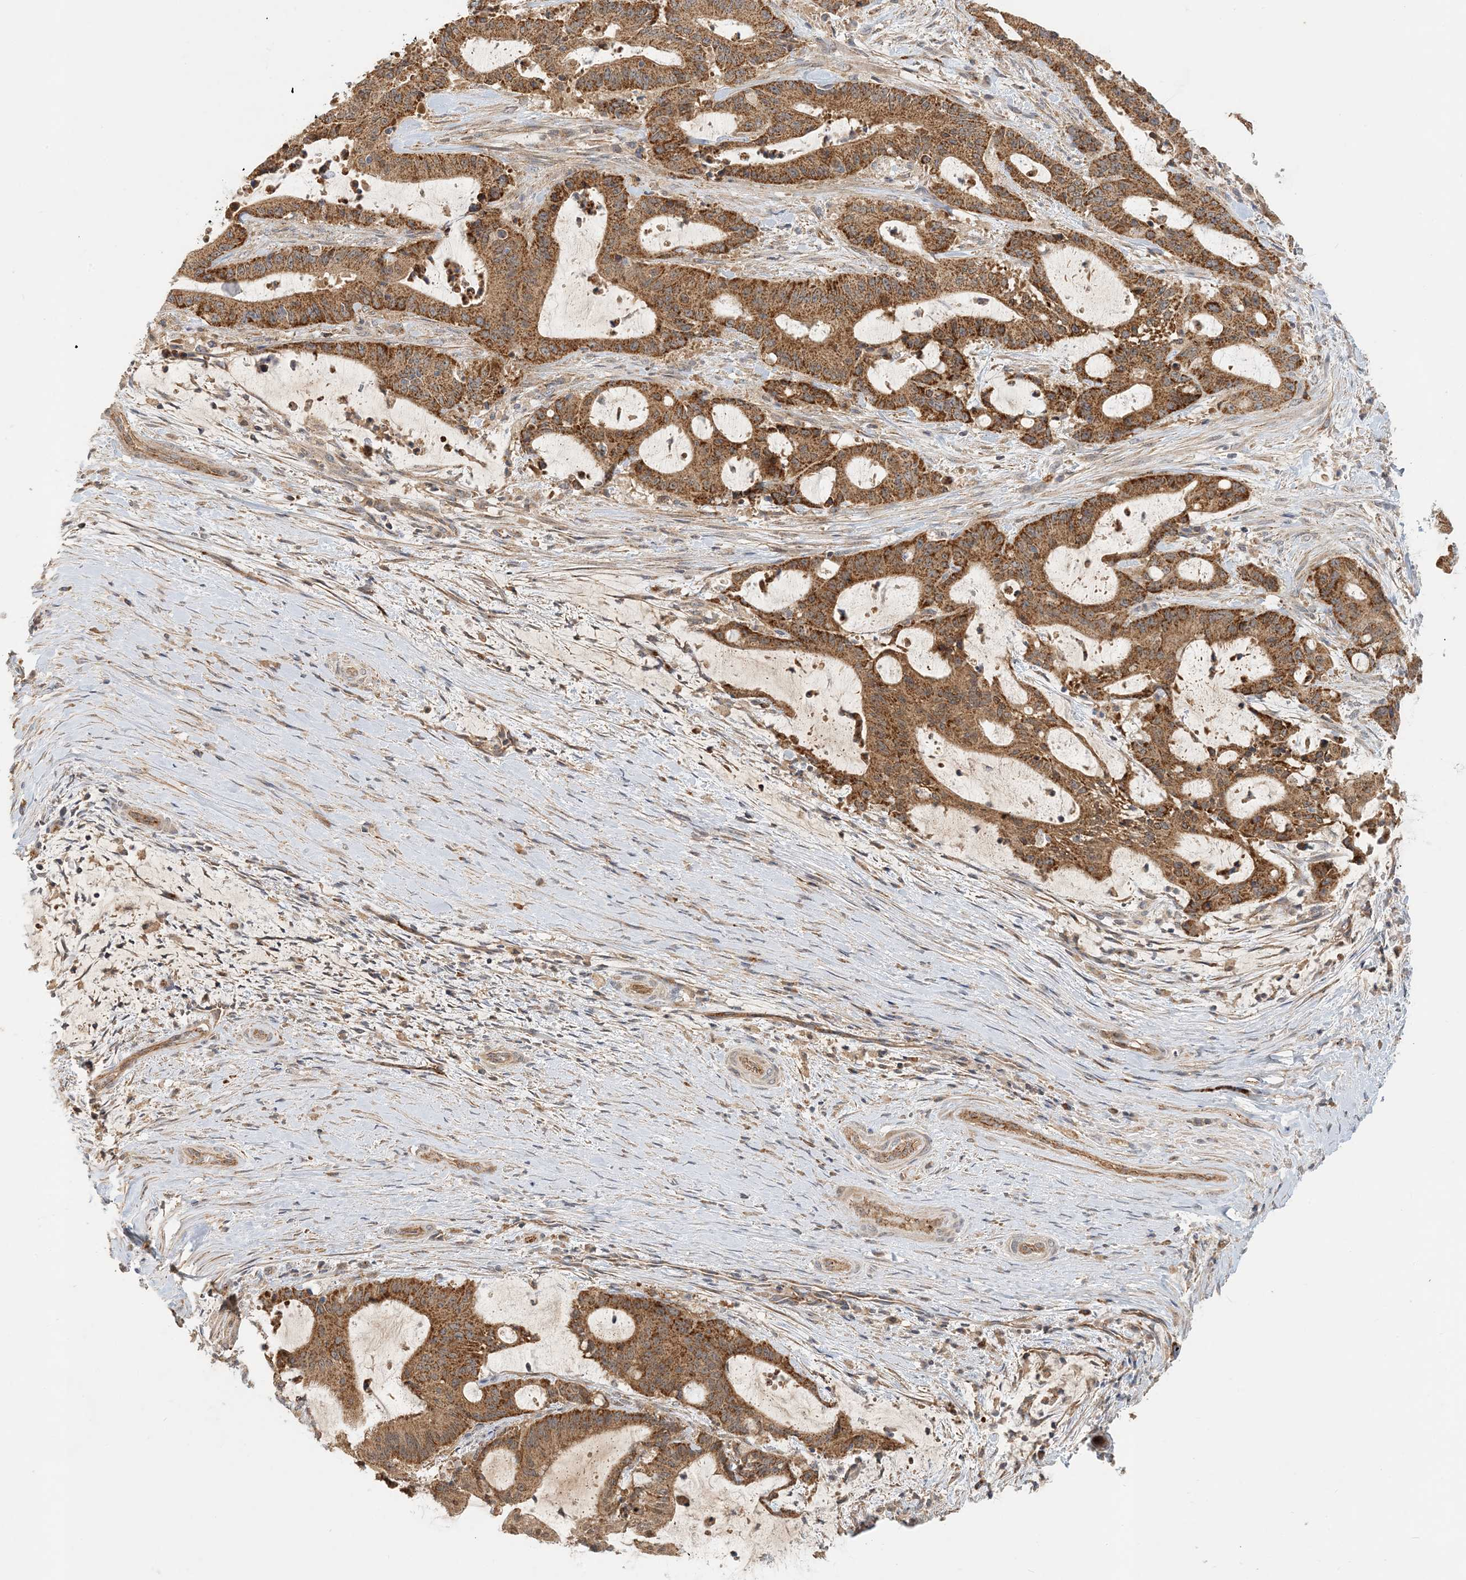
{"staining": {"intensity": "strong", "quantity": ">75%", "location": "cytoplasmic/membranous"}, "tissue": "liver cancer", "cell_type": "Tumor cells", "image_type": "cancer", "snomed": [{"axis": "morphology", "description": "Normal tissue, NOS"}, {"axis": "morphology", "description": "Cholangiocarcinoma"}, {"axis": "topography", "description": "Liver"}, {"axis": "topography", "description": "Peripheral nerve tissue"}], "caption": "Protein analysis of liver cancer (cholangiocarcinoma) tissue displays strong cytoplasmic/membranous staining in approximately >75% of tumor cells. (DAB (3,3'-diaminobenzidine) IHC, brown staining for protein, blue staining for nuclei).", "gene": "ZBTB3", "patient": {"sex": "female", "age": 73}}